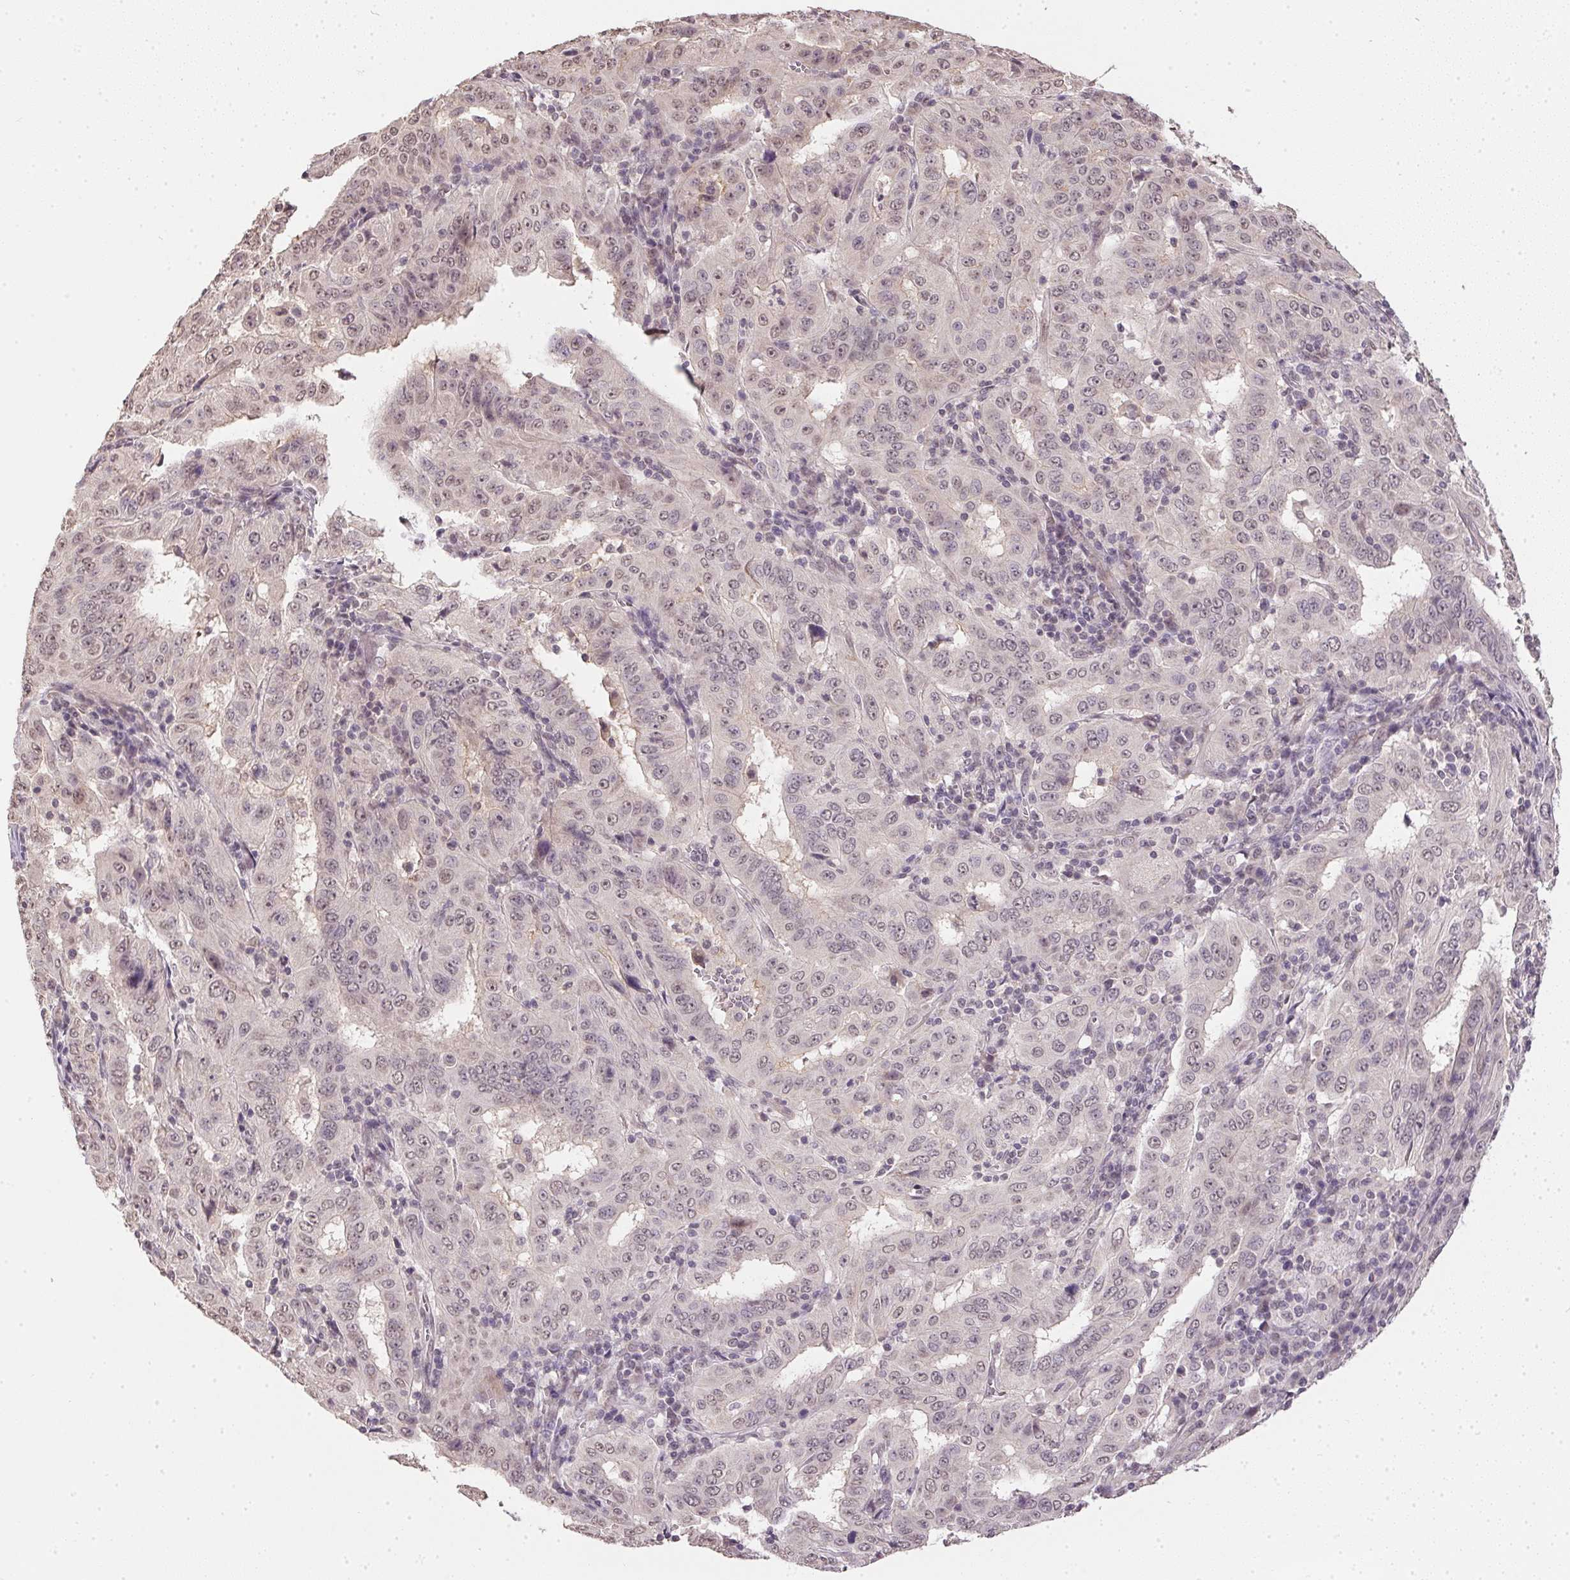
{"staining": {"intensity": "weak", "quantity": "25%-75%", "location": "nuclear"}, "tissue": "pancreatic cancer", "cell_type": "Tumor cells", "image_type": "cancer", "snomed": [{"axis": "morphology", "description": "Adenocarcinoma, NOS"}, {"axis": "topography", "description": "Pancreas"}], "caption": "The image shows immunohistochemical staining of adenocarcinoma (pancreatic). There is weak nuclear positivity is seen in about 25%-75% of tumor cells.", "gene": "PPP4R4", "patient": {"sex": "male", "age": 63}}